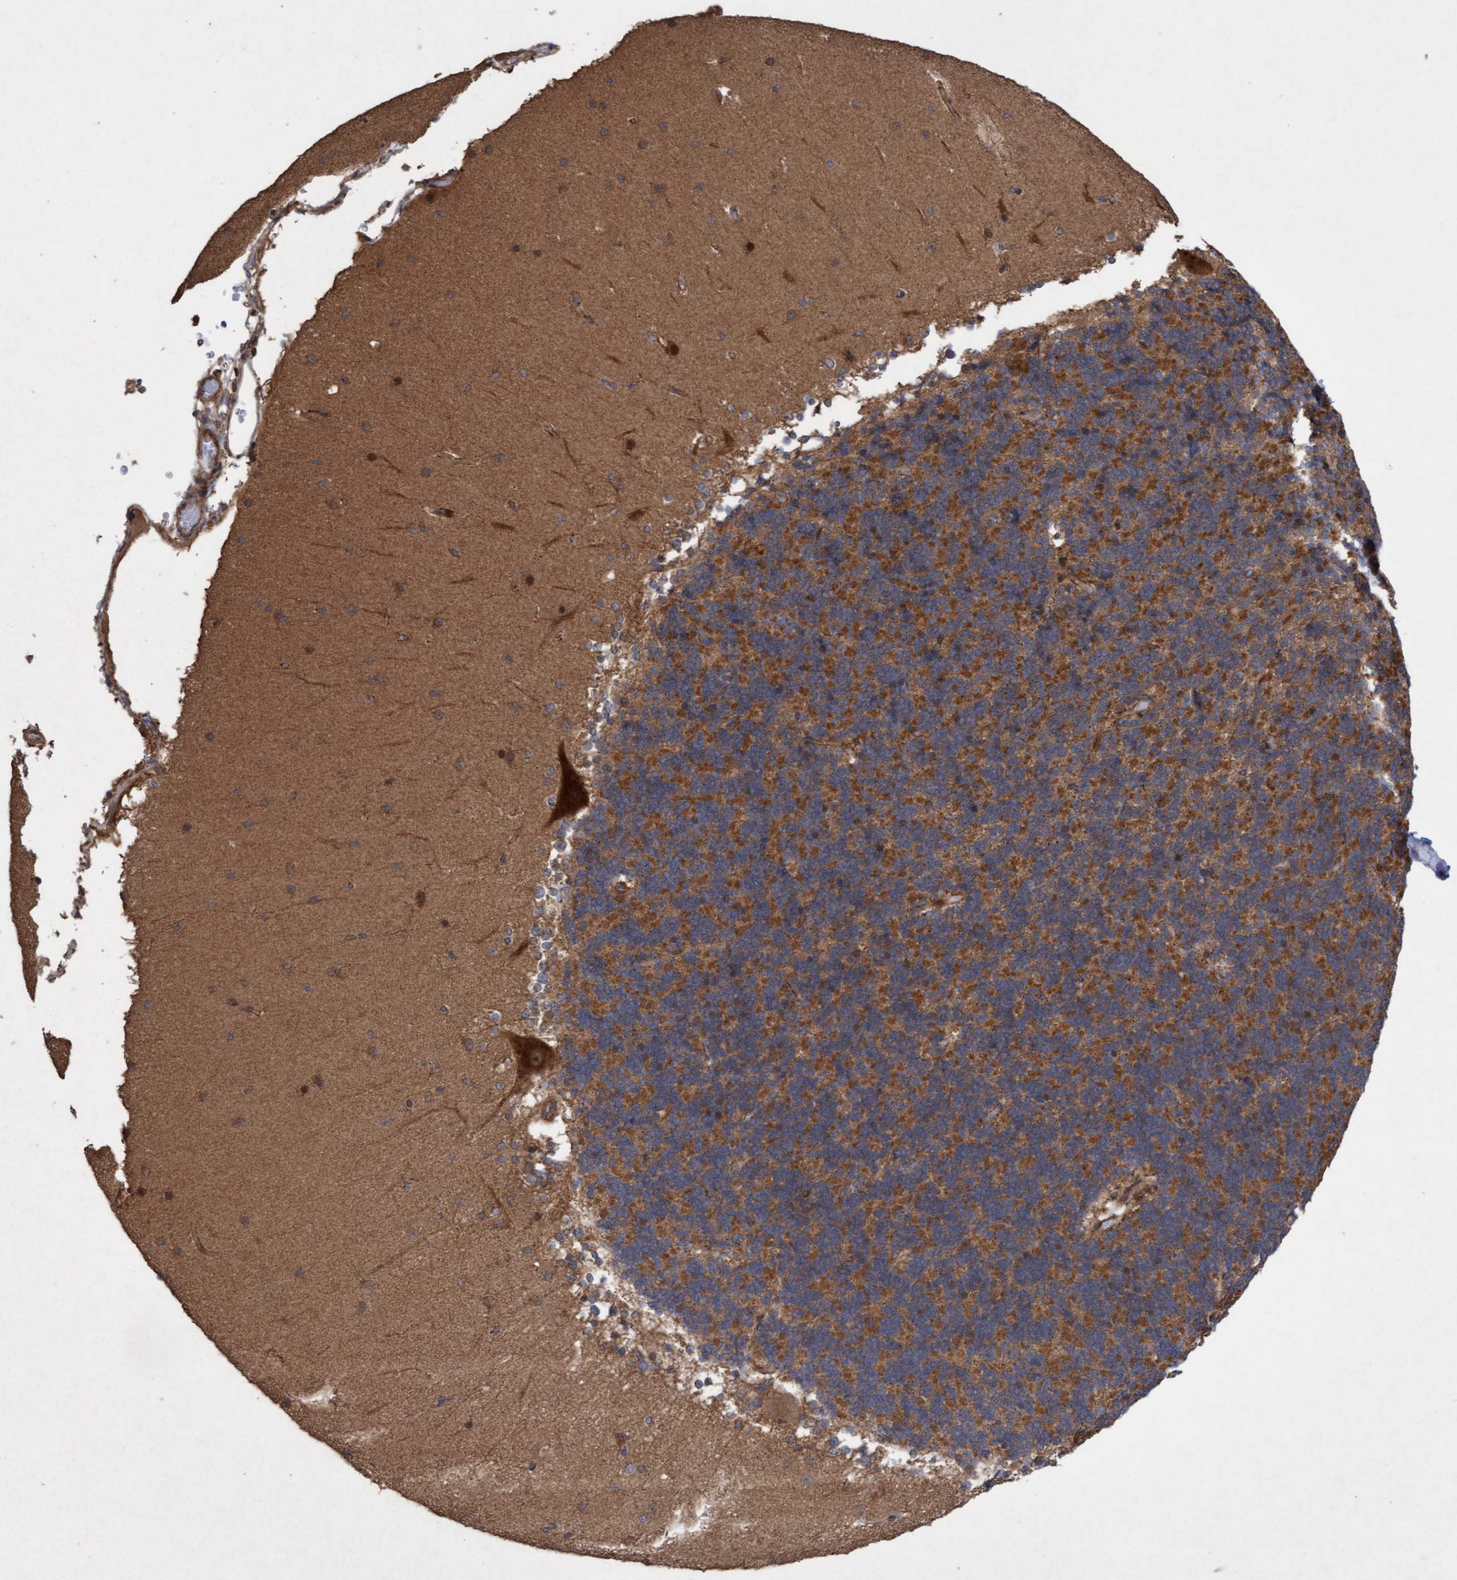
{"staining": {"intensity": "strong", "quantity": "25%-75%", "location": "cytoplasmic/membranous"}, "tissue": "cerebellum", "cell_type": "Cells in granular layer", "image_type": "normal", "snomed": [{"axis": "morphology", "description": "Normal tissue, NOS"}, {"axis": "topography", "description": "Cerebellum"}], "caption": "Immunohistochemical staining of unremarkable human cerebellum reveals high levels of strong cytoplasmic/membranous expression in about 25%-75% of cells in granular layer.", "gene": "ELP5", "patient": {"sex": "female", "age": 19}}